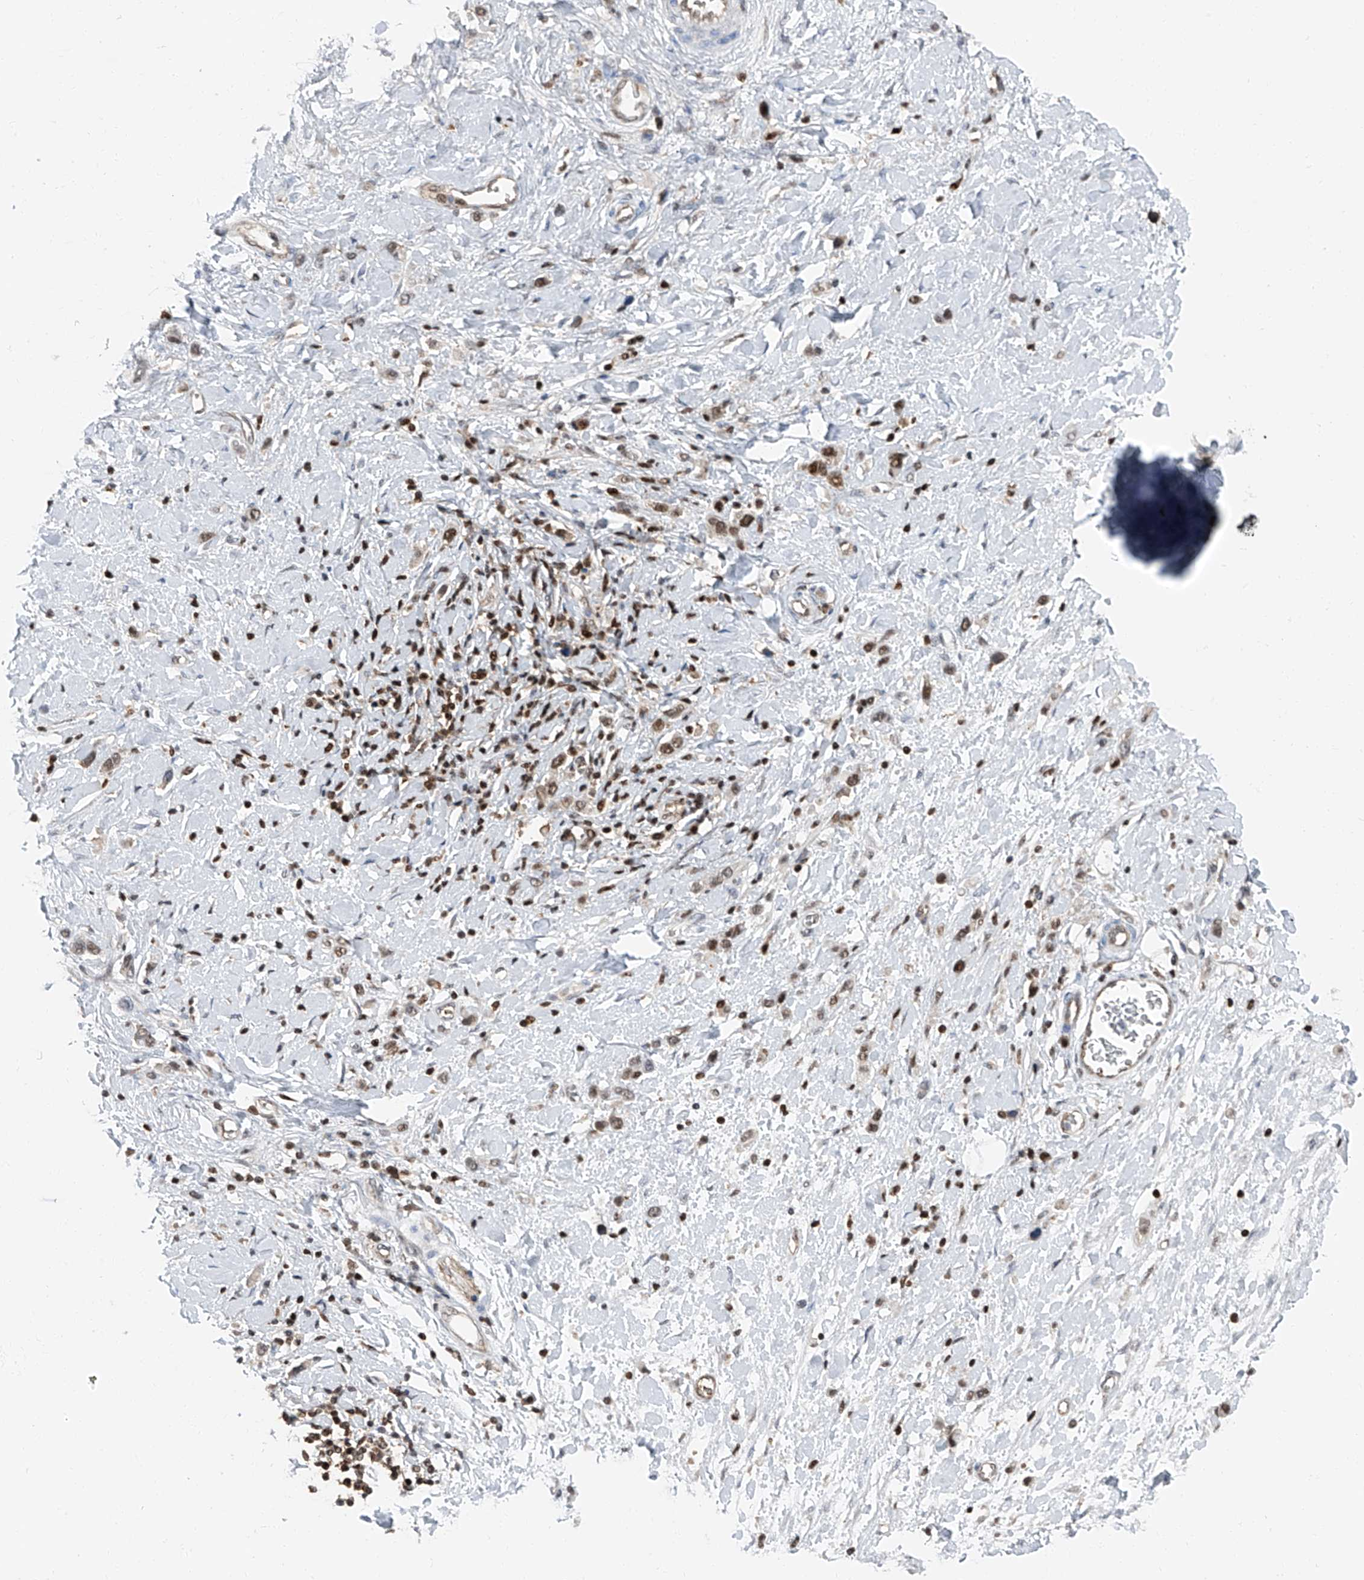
{"staining": {"intensity": "moderate", "quantity": ">75%", "location": "nuclear"}, "tissue": "stomach cancer", "cell_type": "Tumor cells", "image_type": "cancer", "snomed": [{"axis": "morphology", "description": "Adenocarcinoma, NOS"}, {"axis": "topography", "description": "Stomach"}], "caption": "Brown immunohistochemical staining in human stomach cancer (adenocarcinoma) displays moderate nuclear staining in about >75% of tumor cells.", "gene": "PSMB10", "patient": {"sex": "female", "age": 65}}